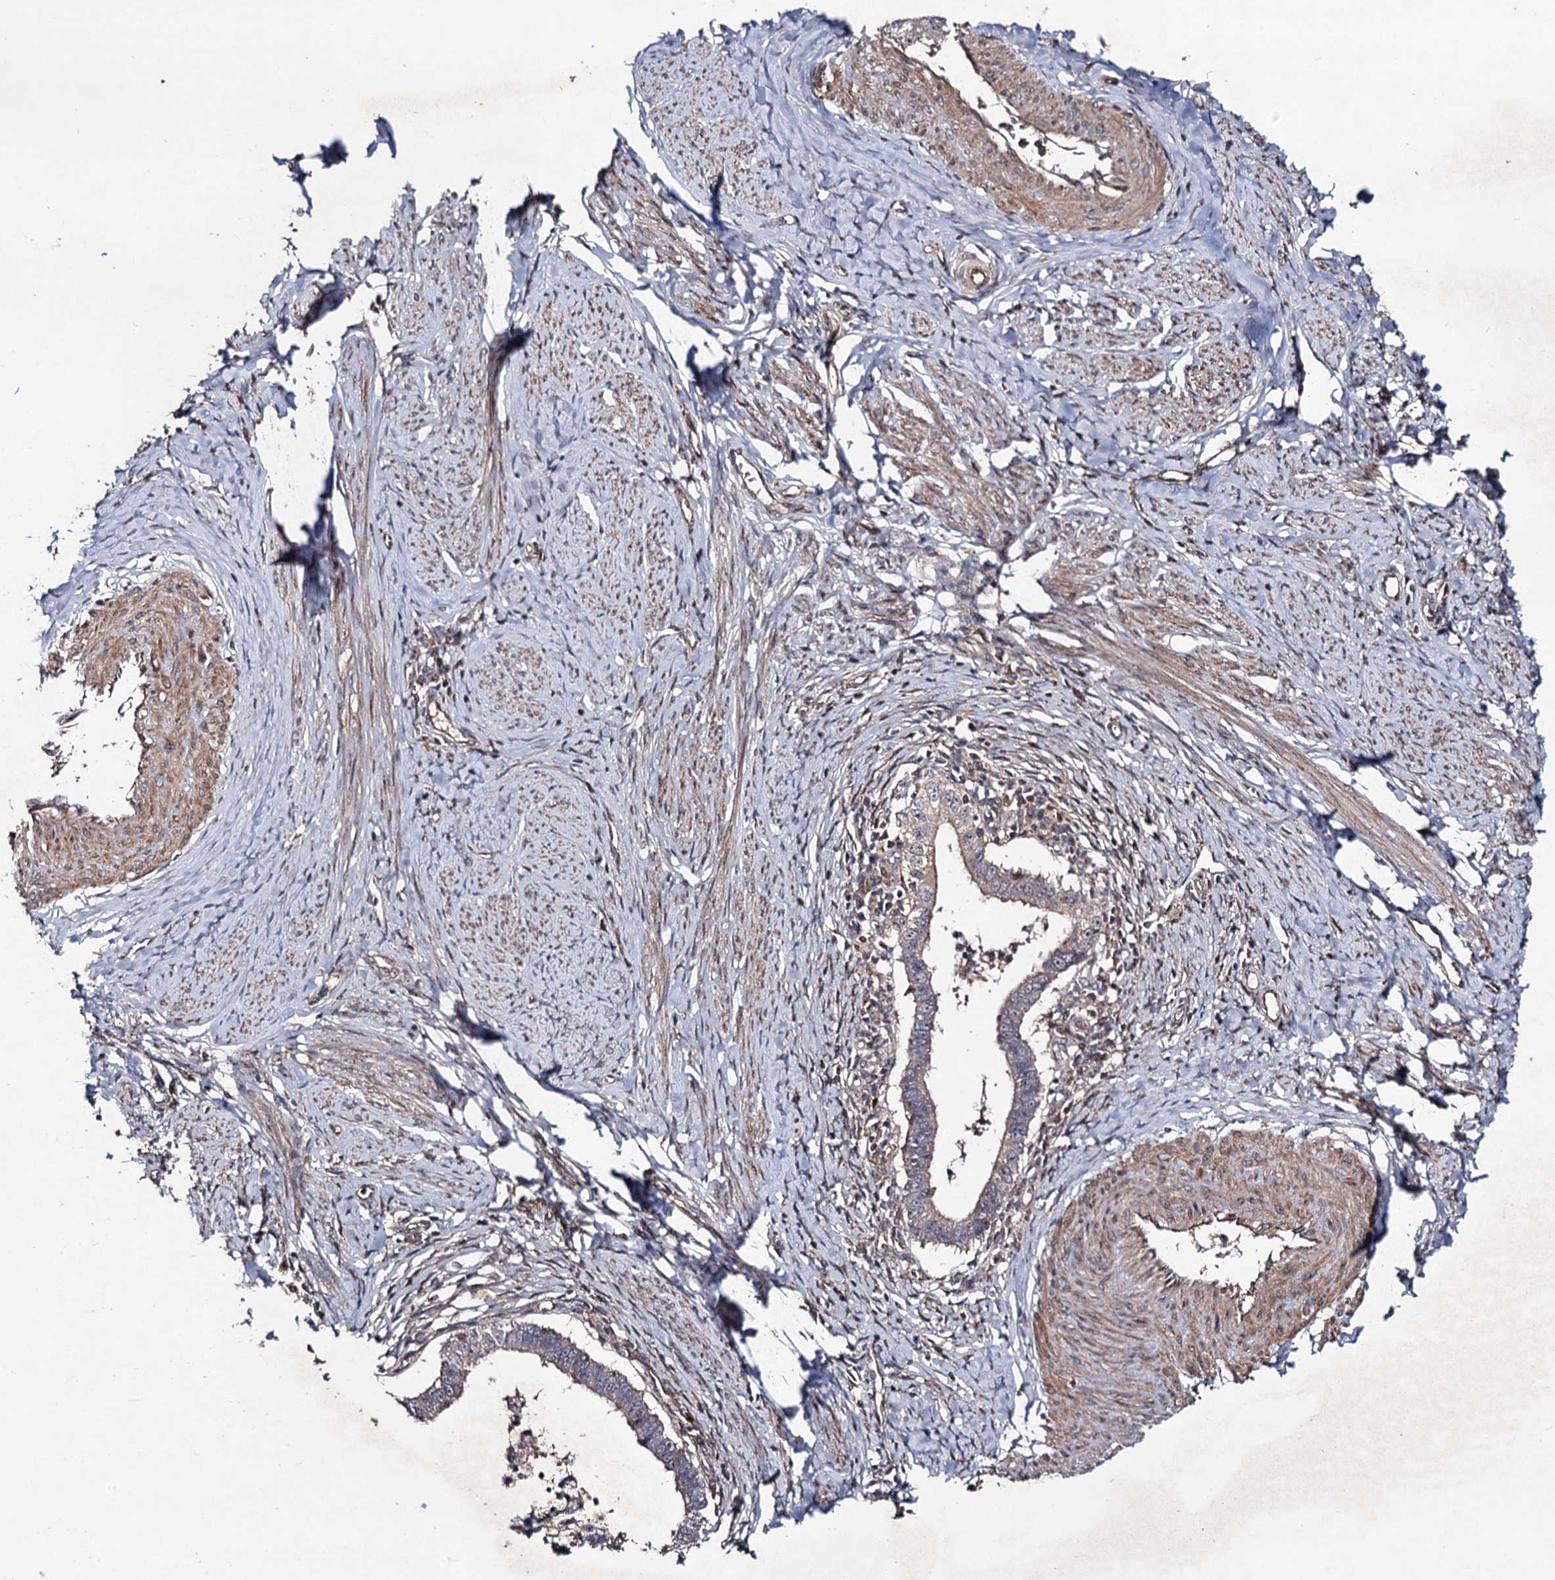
{"staining": {"intensity": "weak", "quantity": "<25%", "location": "cytoplasmic/membranous"}, "tissue": "cervical cancer", "cell_type": "Tumor cells", "image_type": "cancer", "snomed": [{"axis": "morphology", "description": "Adenocarcinoma, NOS"}, {"axis": "topography", "description": "Cervix"}], "caption": "A high-resolution photomicrograph shows IHC staining of cervical adenocarcinoma, which displays no significant staining in tumor cells.", "gene": "KXD1", "patient": {"sex": "female", "age": 36}}